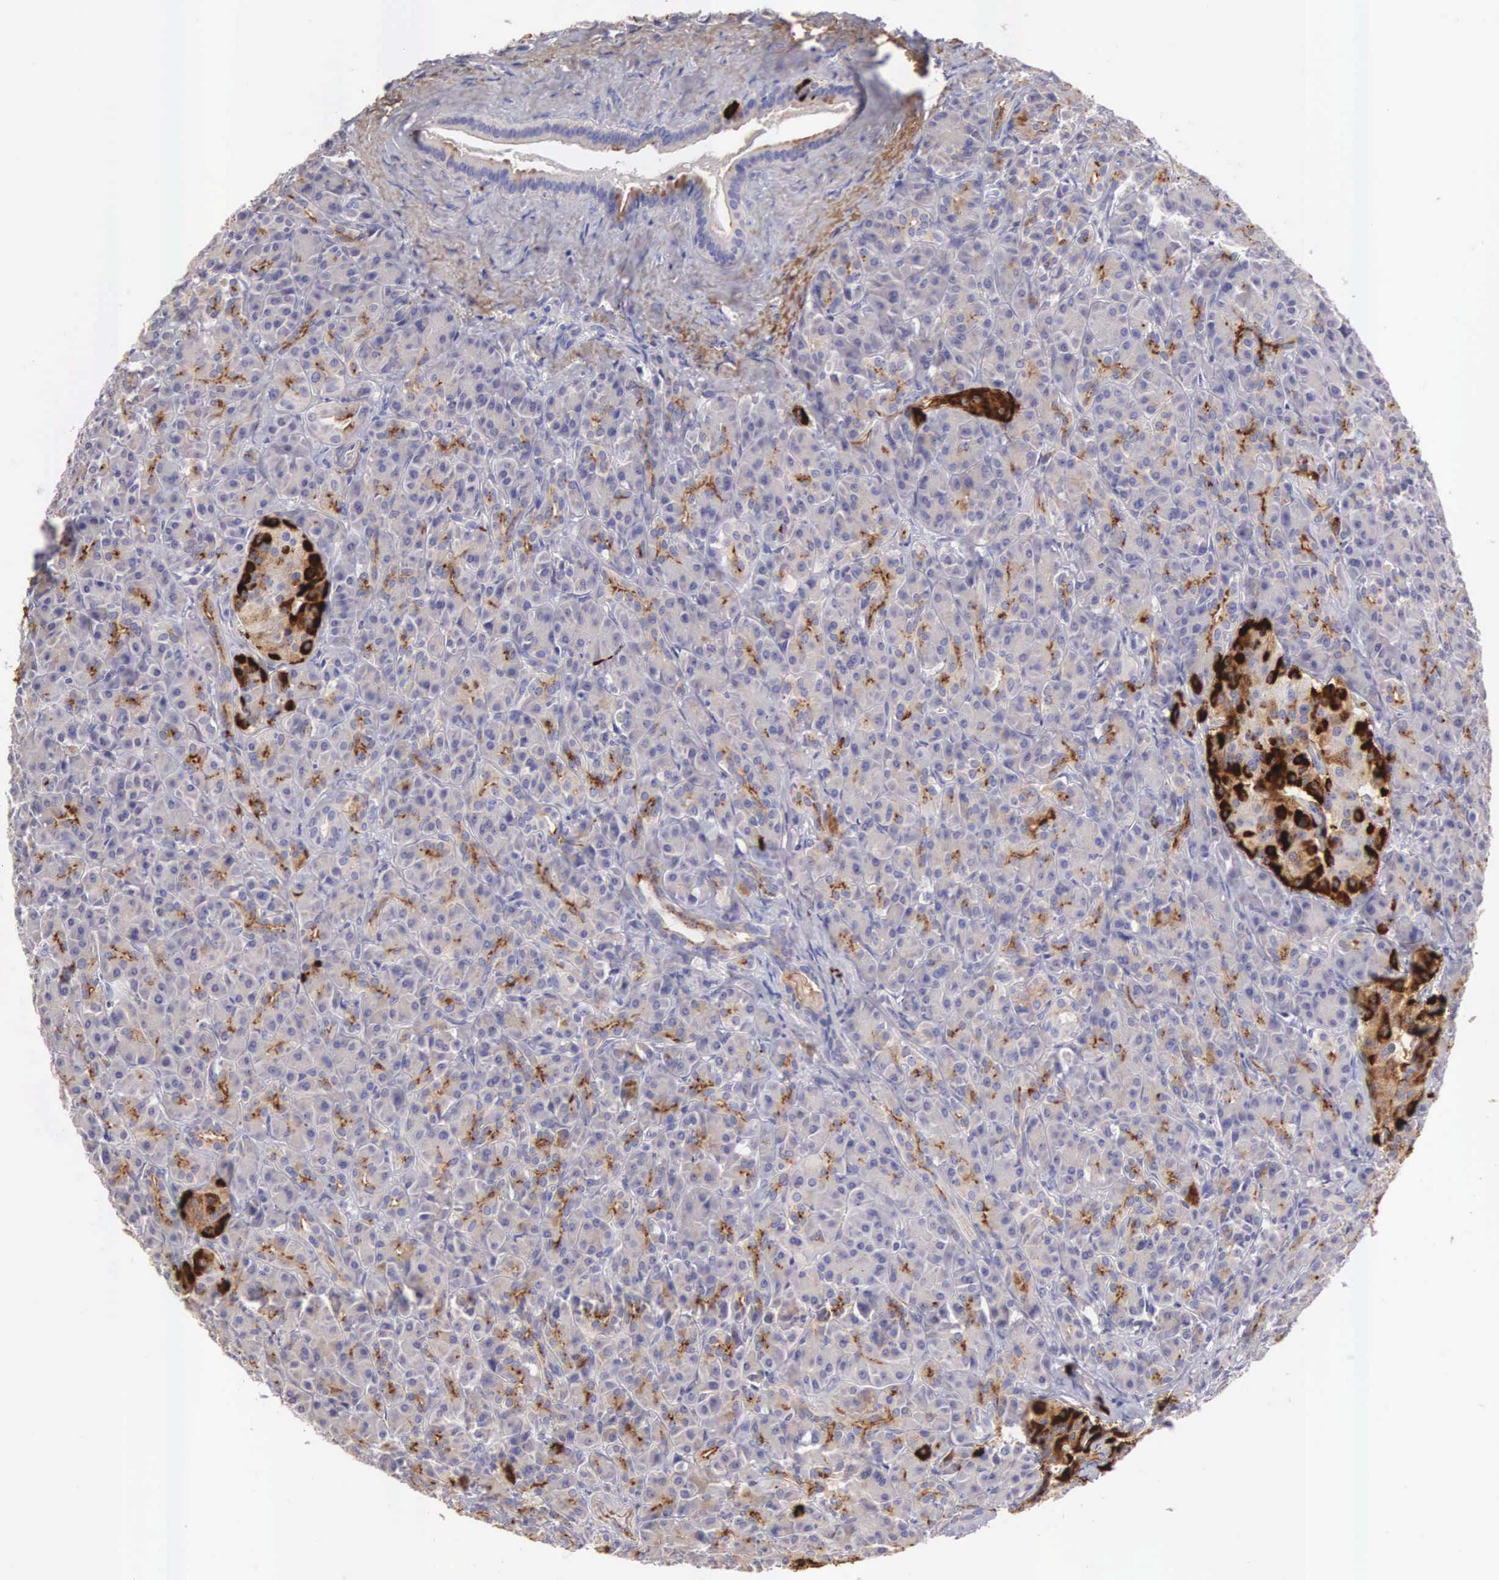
{"staining": {"intensity": "negative", "quantity": "none", "location": "none"}, "tissue": "pancreas", "cell_type": "Exocrine glandular cells", "image_type": "normal", "snomed": [{"axis": "morphology", "description": "Normal tissue, NOS"}, {"axis": "topography", "description": "Lymph node"}, {"axis": "topography", "description": "Pancreas"}], "caption": "The immunohistochemistry (IHC) image has no significant positivity in exocrine glandular cells of pancreas. The staining was performed using DAB to visualize the protein expression in brown, while the nuclei were stained in blue with hematoxylin (Magnification: 20x).", "gene": "CLU", "patient": {"sex": "male", "age": 59}}